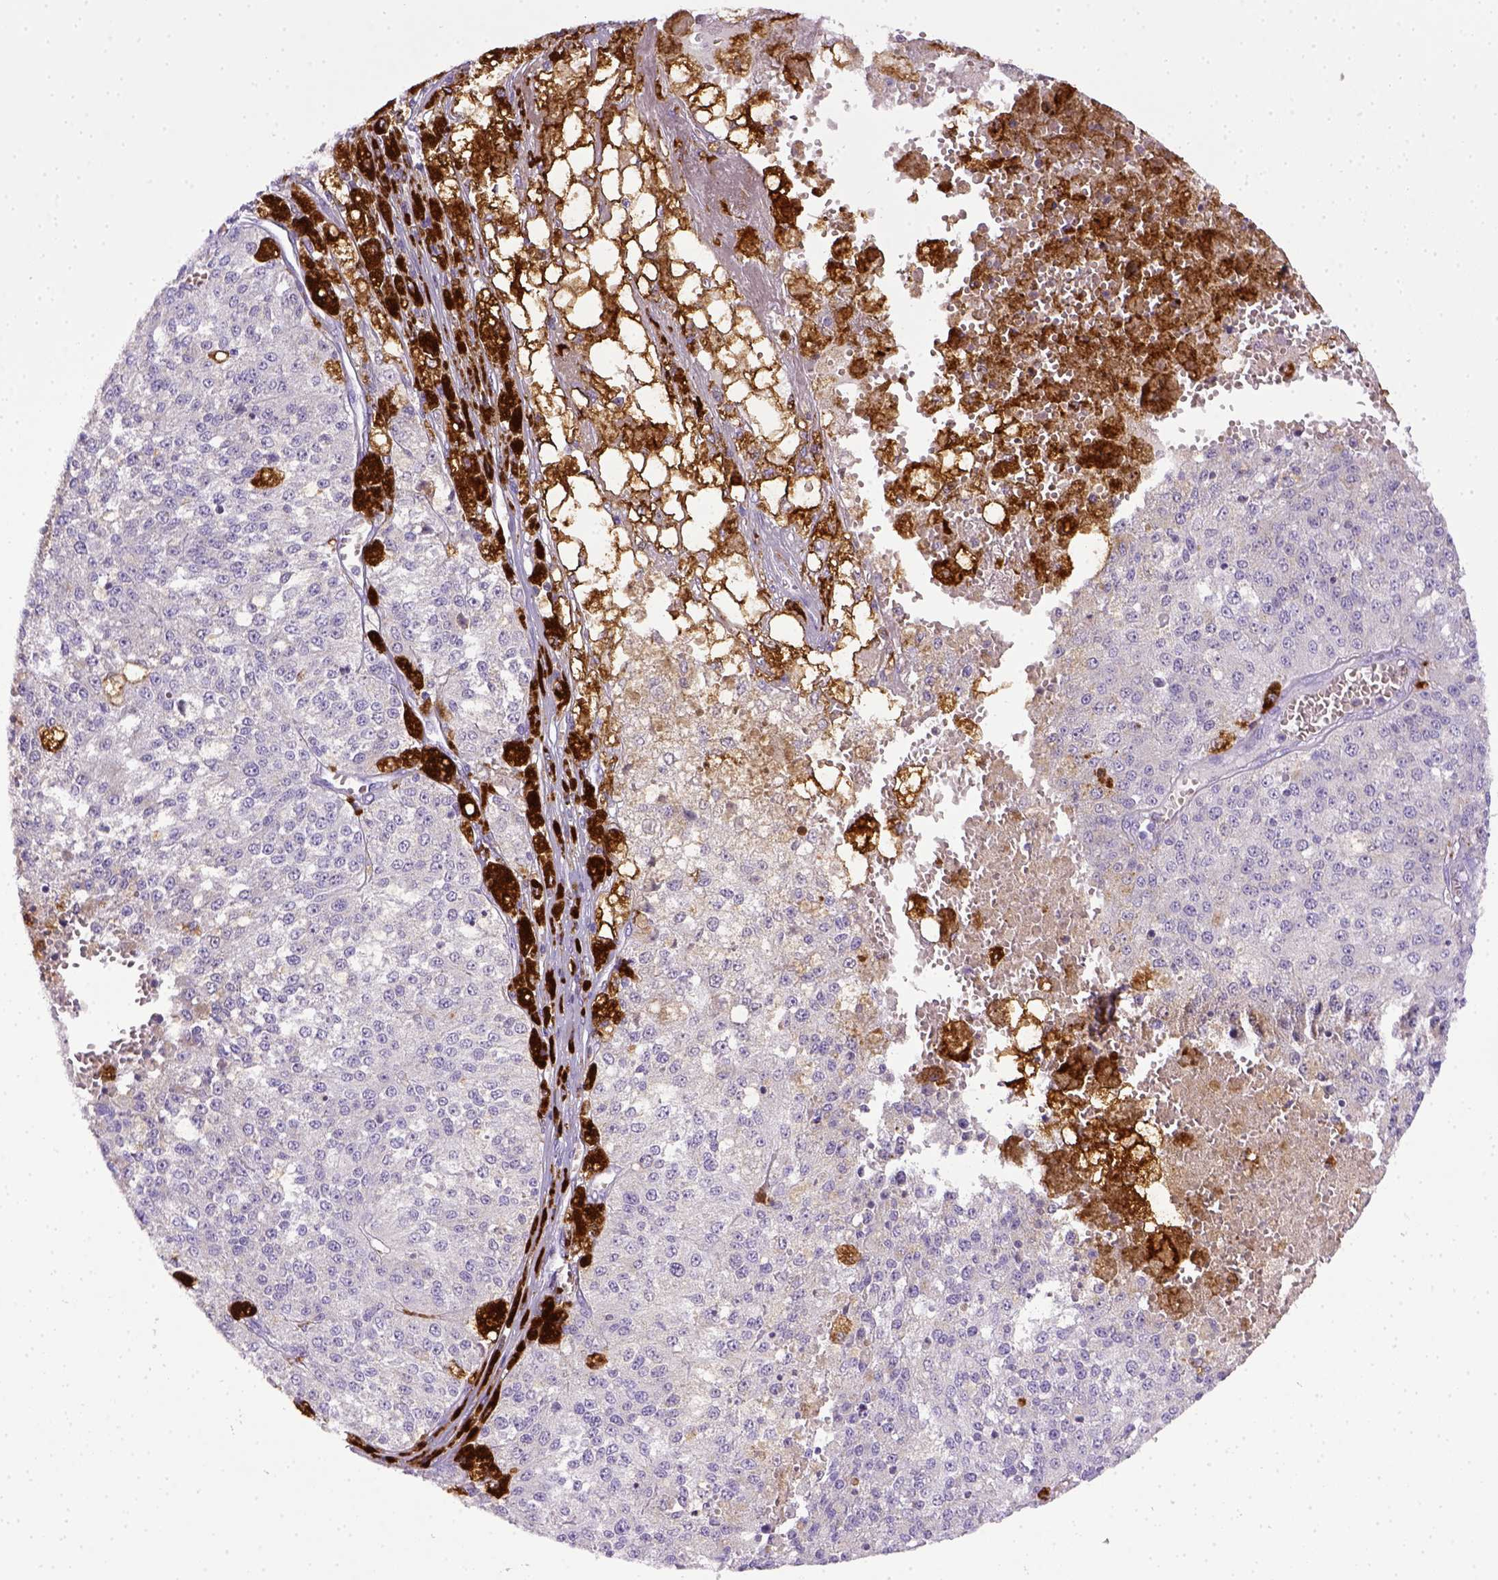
{"staining": {"intensity": "negative", "quantity": "none", "location": "none"}, "tissue": "melanoma", "cell_type": "Tumor cells", "image_type": "cancer", "snomed": [{"axis": "morphology", "description": "Malignant melanoma, Metastatic site"}, {"axis": "topography", "description": "Lymph node"}], "caption": "This is an IHC micrograph of malignant melanoma (metastatic site). There is no staining in tumor cells.", "gene": "CD68", "patient": {"sex": "female", "age": 64}}